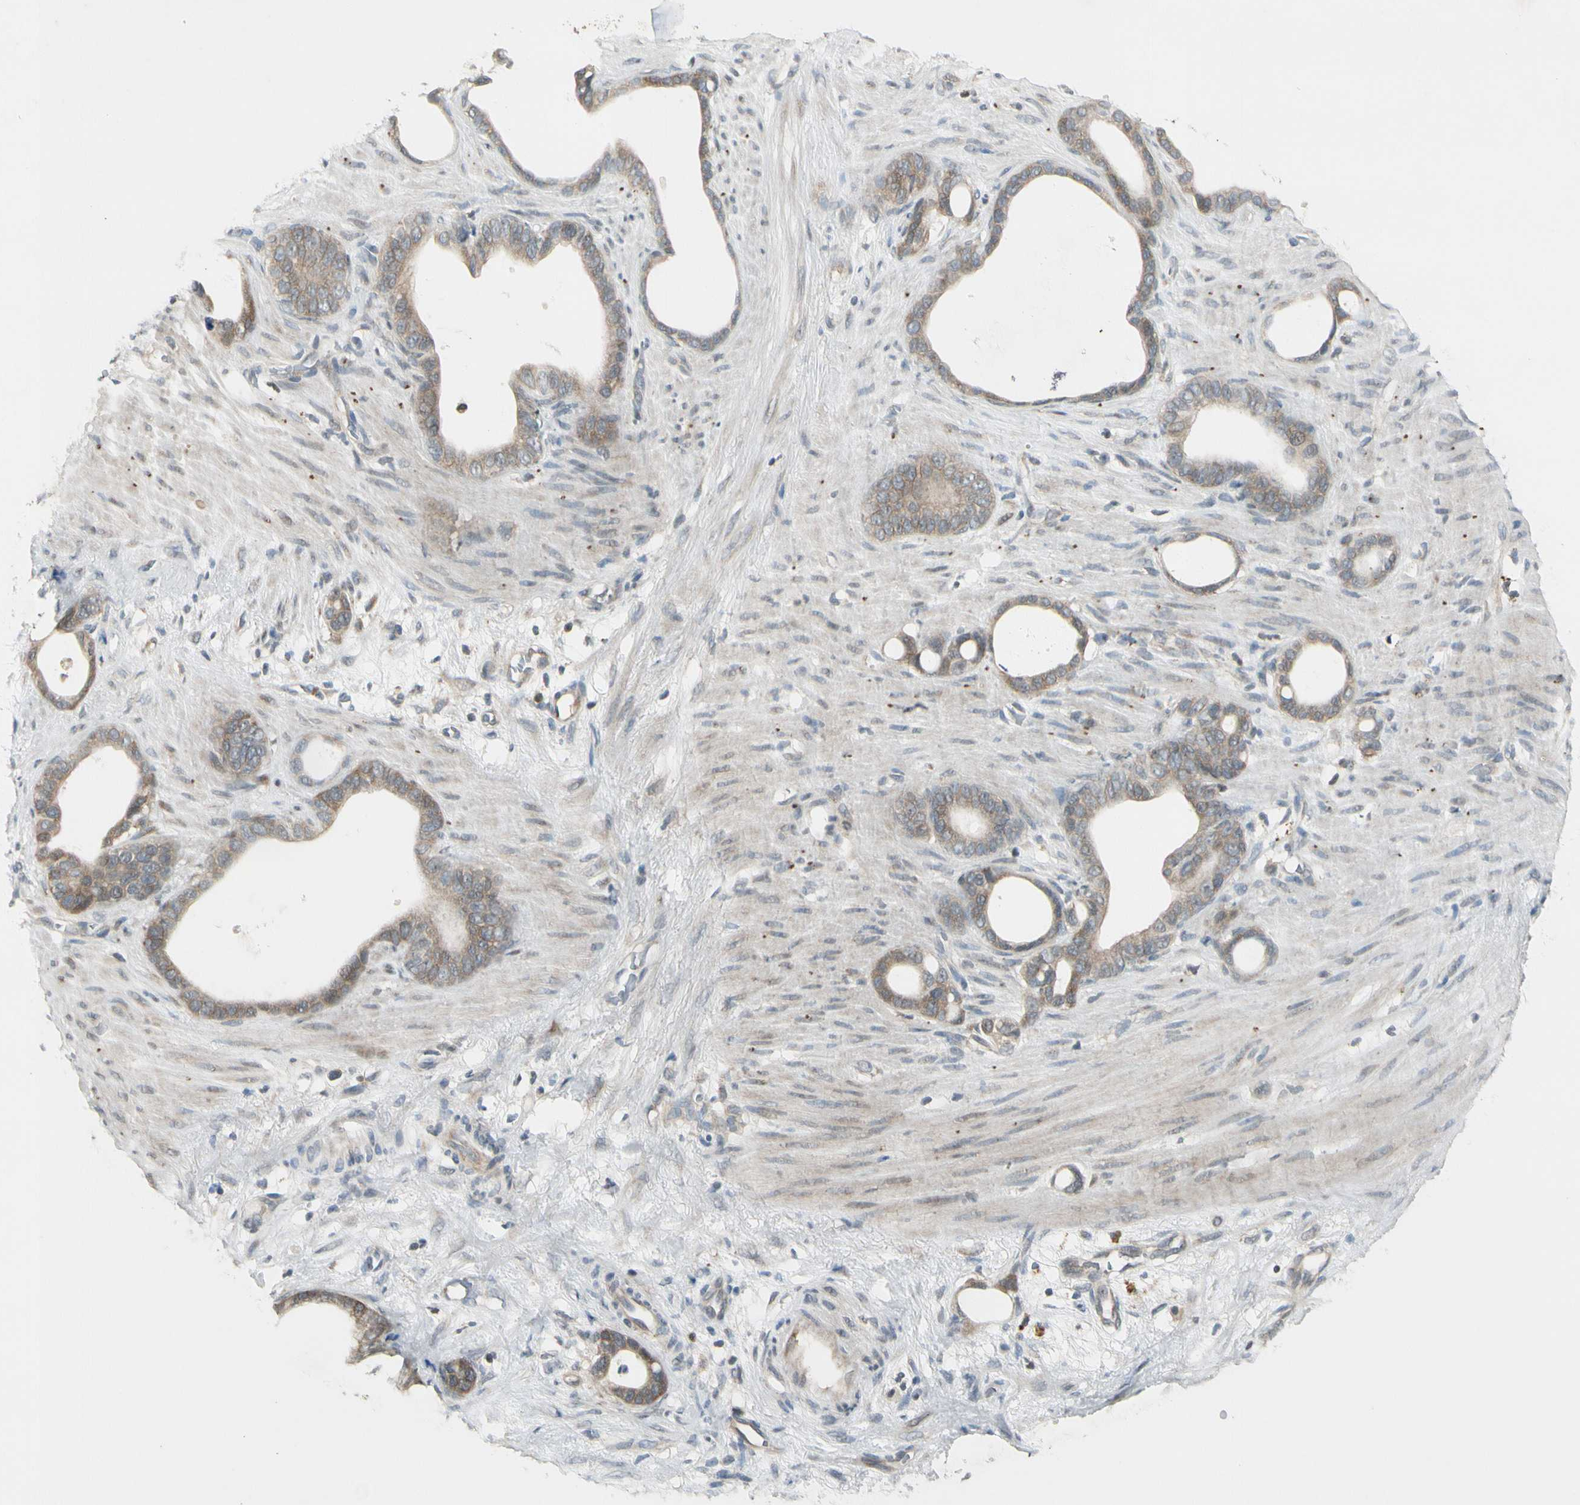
{"staining": {"intensity": "weak", "quantity": ">75%", "location": "cytoplasmic/membranous"}, "tissue": "stomach cancer", "cell_type": "Tumor cells", "image_type": "cancer", "snomed": [{"axis": "morphology", "description": "Adenocarcinoma, NOS"}, {"axis": "topography", "description": "Stomach"}], "caption": "Adenocarcinoma (stomach) stained with a brown dye displays weak cytoplasmic/membranous positive expression in about >75% of tumor cells.", "gene": "RPS6KB2", "patient": {"sex": "female", "age": 75}}